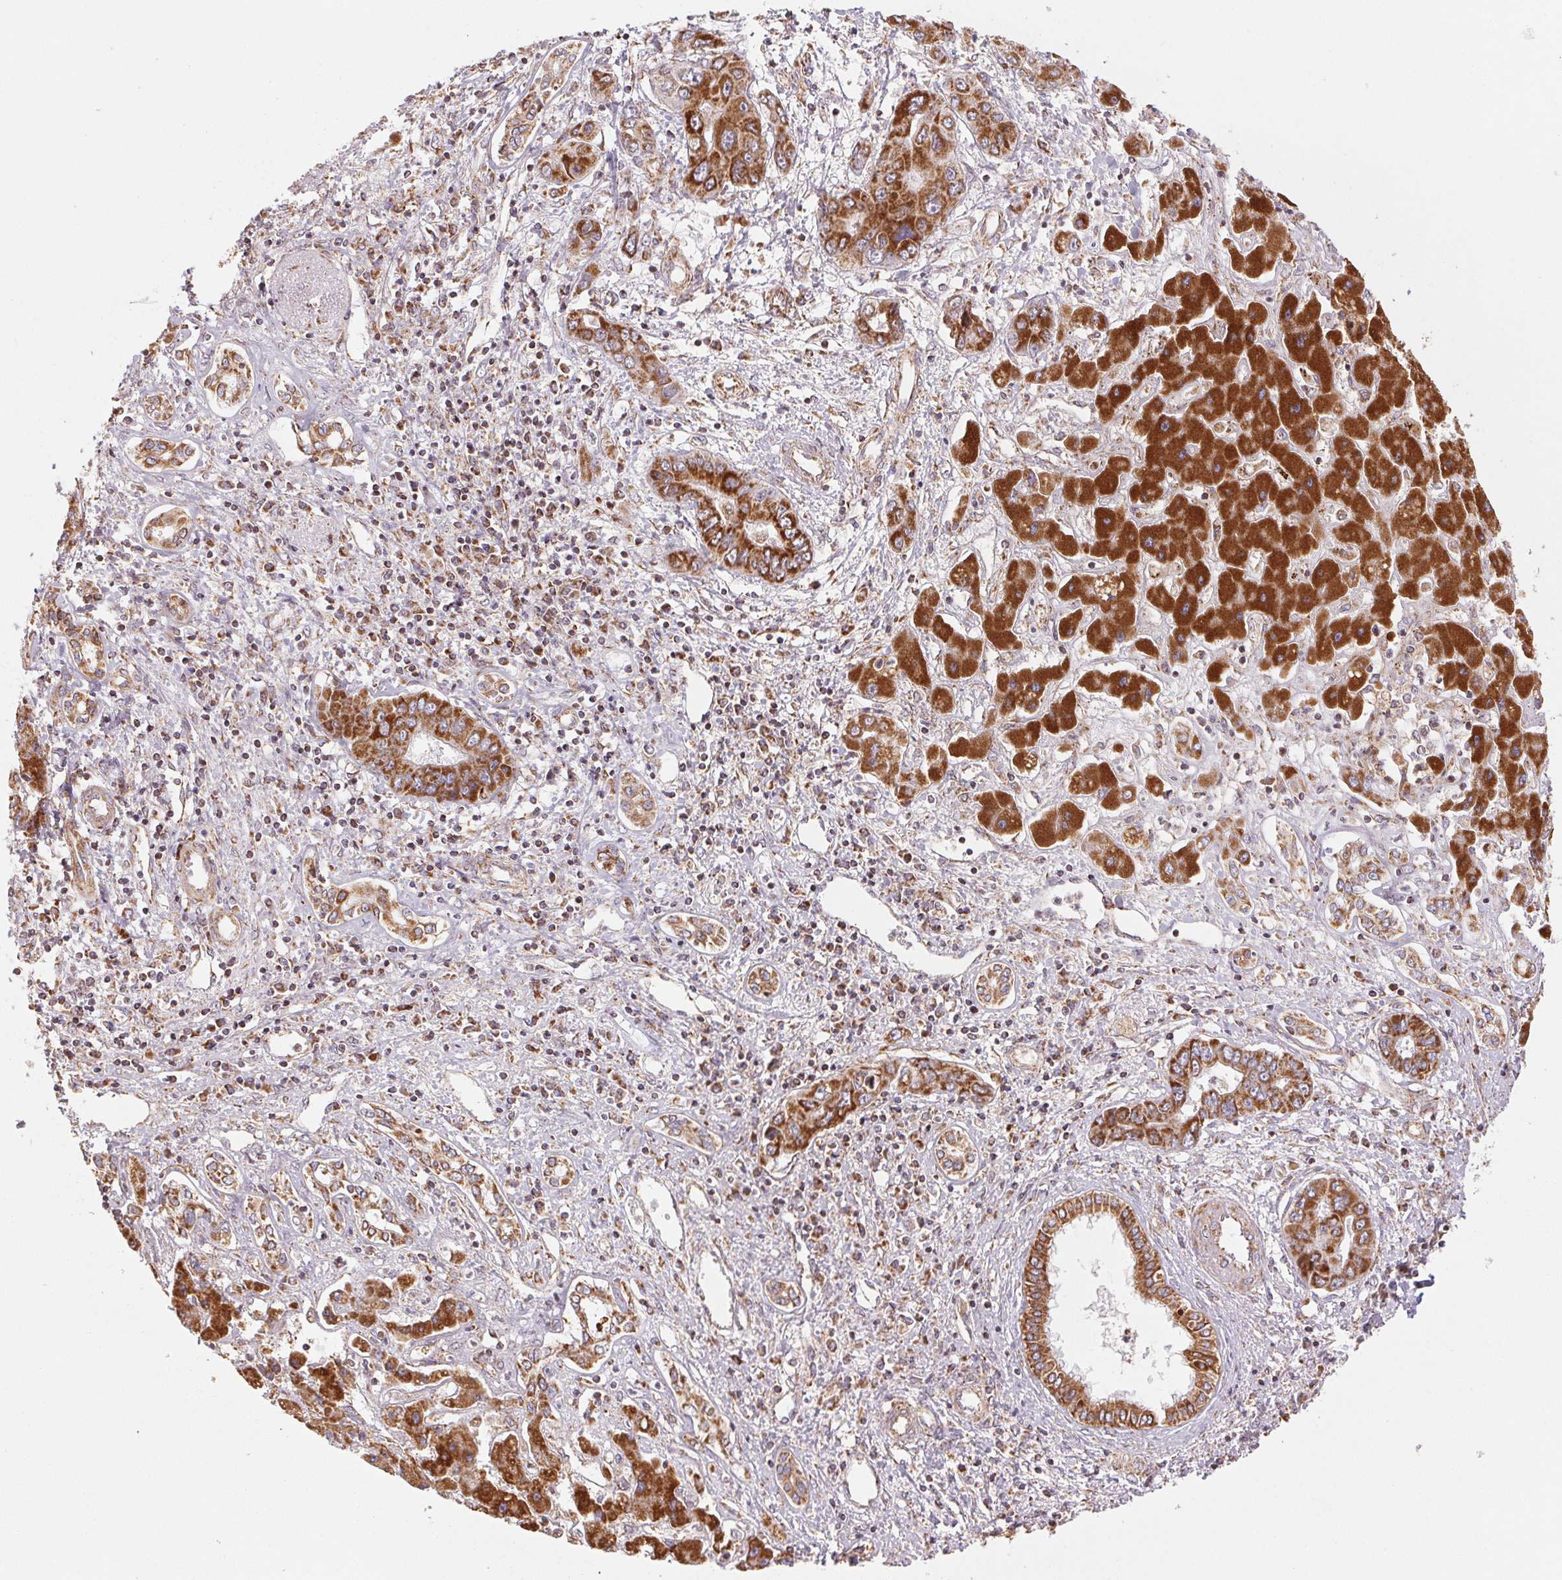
{"staining": {"intensity": "strong", "quantity": ">75%", "location": "cytoplasmic/membranous"}, "tissue": "liver cancer", "cell_type": "Tumor cells", "image_type": "cancer", "snomed": [{"axis": "morphology", "description": "Cholangiocarcinoma"}, {"axis": "topography", "description": "Liver"}], "caption": "IHC photomicrograph of liver cholangiocarcinoma stained for a protein (brown), which reveals high levels of strong cytoplasmic/membranous expression in approximately >75% of tumor cells.", "gene": "MATCAP1", "patient": {"sex": "male", "age": 67}}